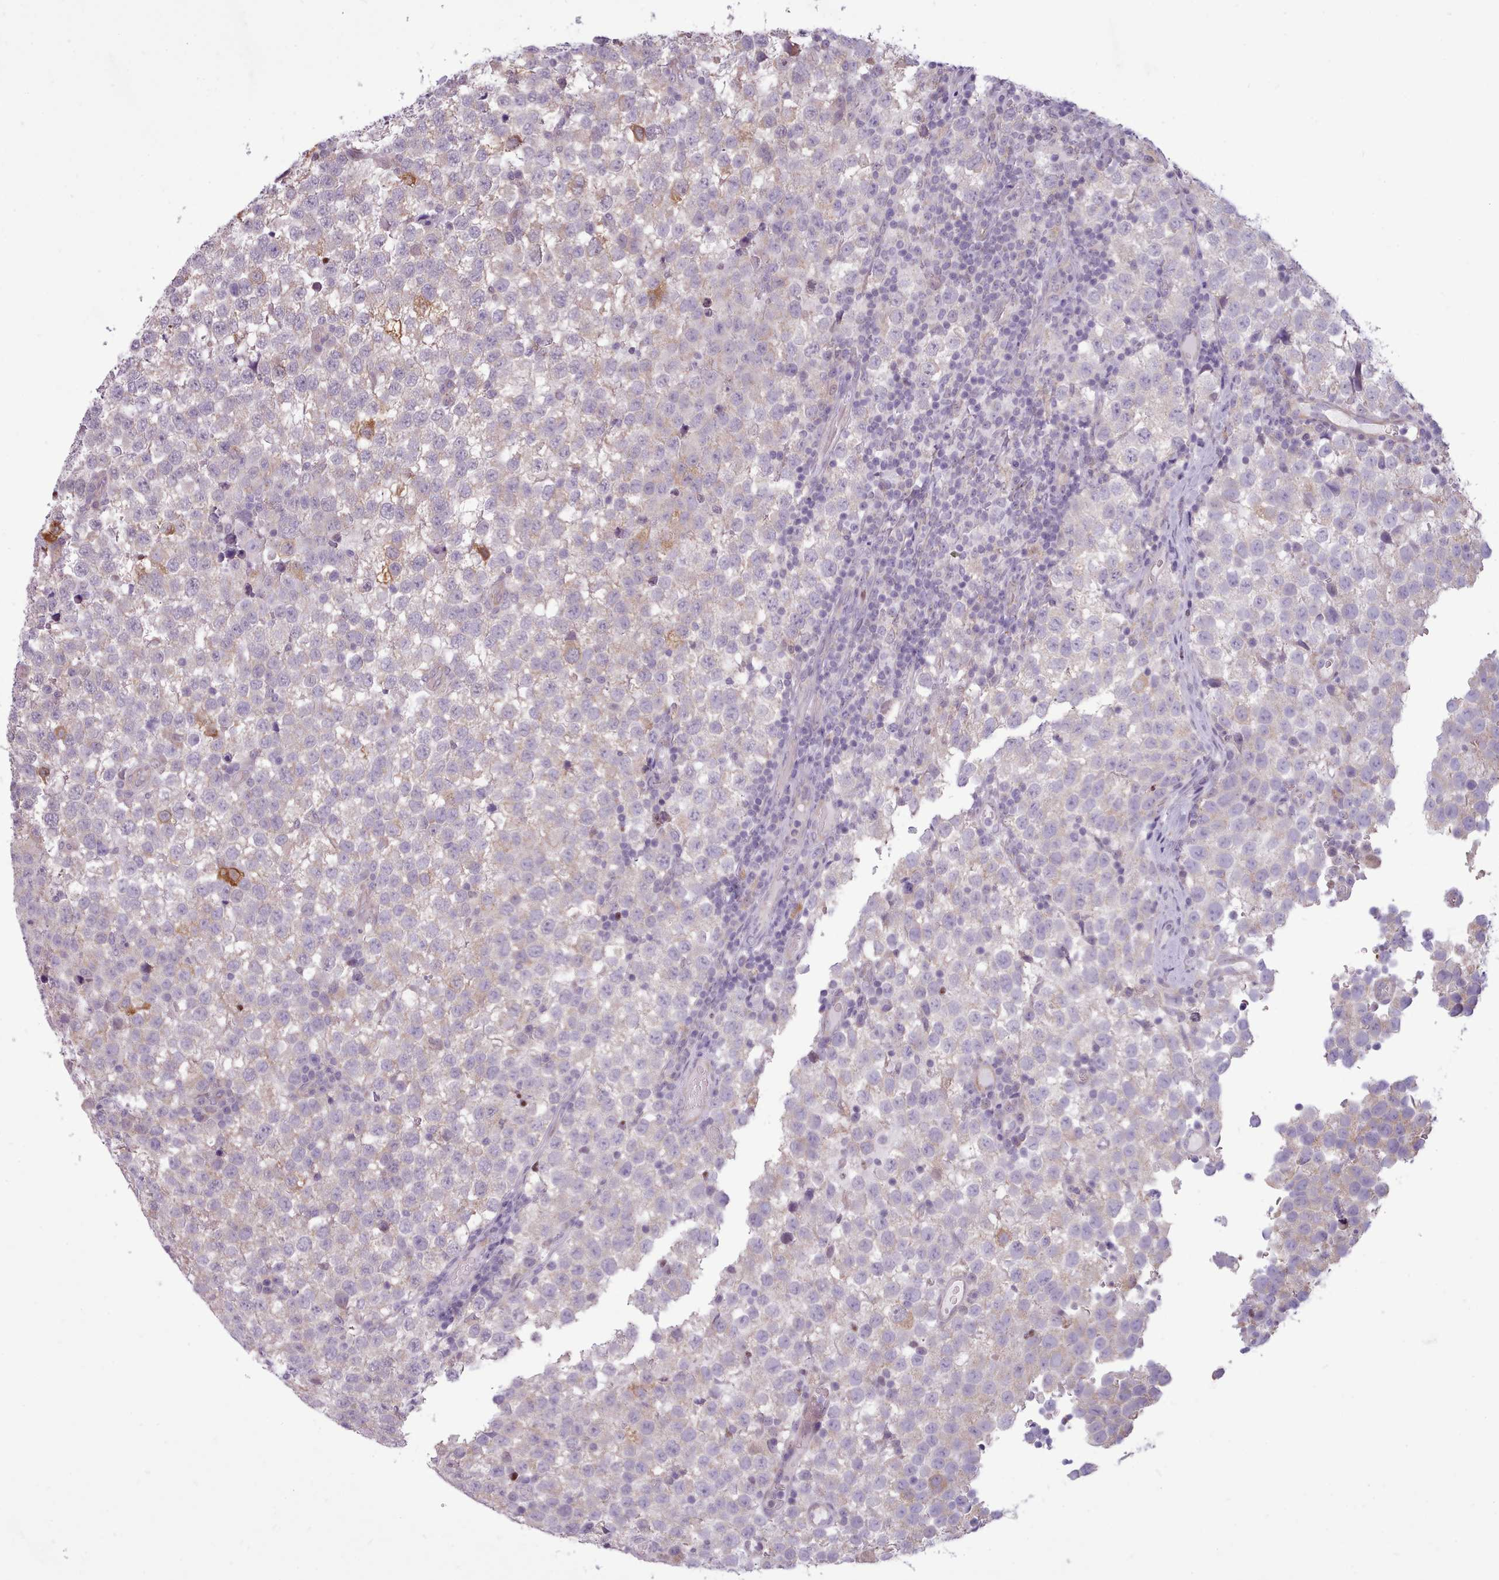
{"staining": {"intensity": "negative", "quantity": "none", "location": "none"}, "tissue": "testis cancer", "cell_type": "Tumor cells", "image_type": "cancer", "snomed": [{"axis": "morphology", "description": "Seminoma, NOS"}, {"axis": "topography", "description": "Testis"}], "caption": "This is an immunohistochemistry histopathology image of human testis cancer (seminoma). There is no expression in tumor cells.", "gene": "SLURP1", "patient": {"sex": "male", "age": 34}}